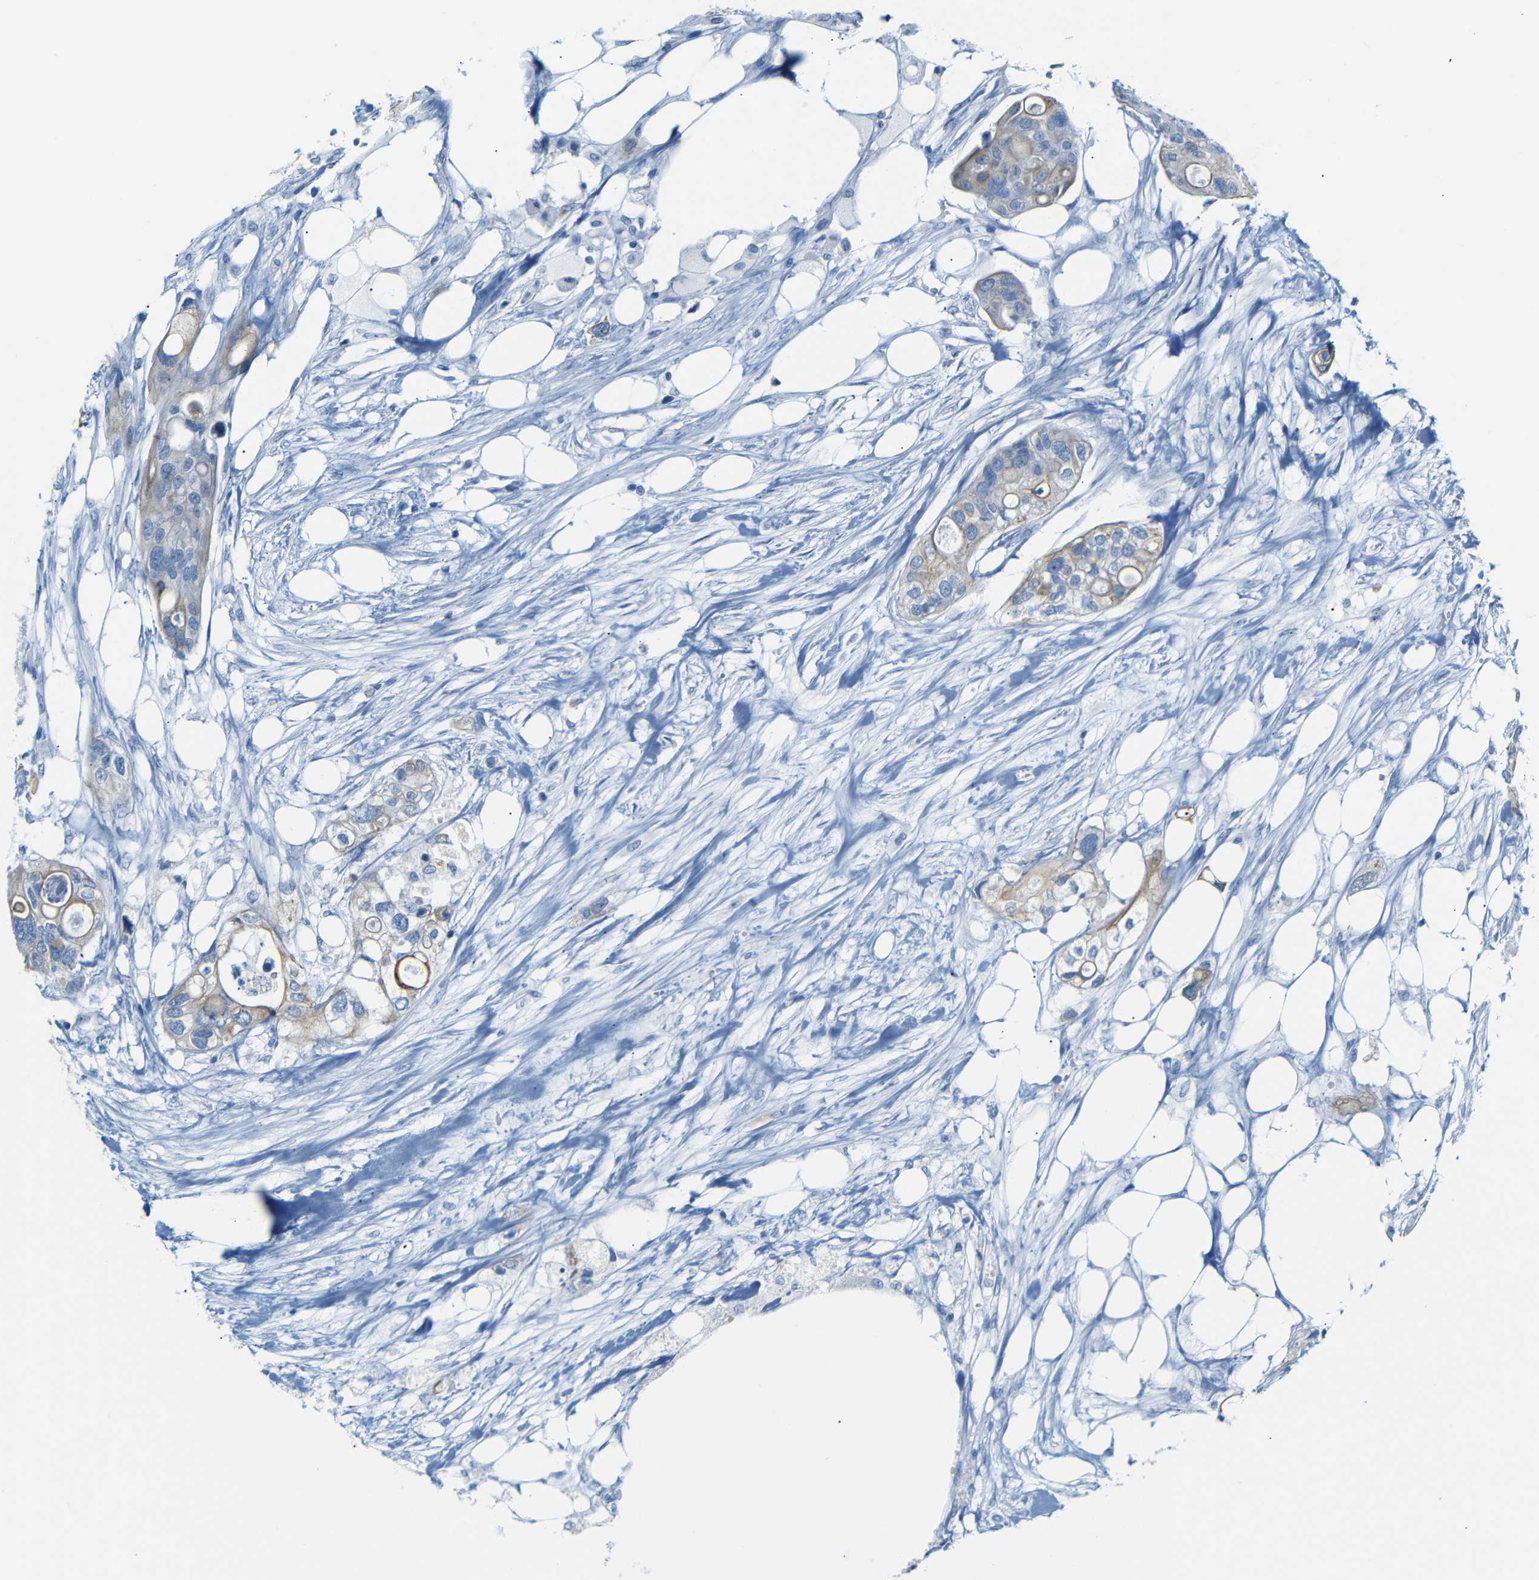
{"staining": {"intensity": "moderate", "quantity": "25%-75%", "location": "cytoplasmic/membranous"}, "tissue": "colorectal cancer", "cell_type": "Tumor cells", "image_type": "cancer", "snomed": [{"axis": "morphology", "description": "Adenocarcinoma, NOS"}, {"axis": "topography", "description": "Colon"}], "caption": "The photomicrograph shows immunohistochemical staining of colorectal cancer. There is moderate cytoplasmic/membranous positivity is seen in about 25%-75% of tumor cells.", "gene": "DYNAP", "patient": {"sex": "female", "age": 57}}